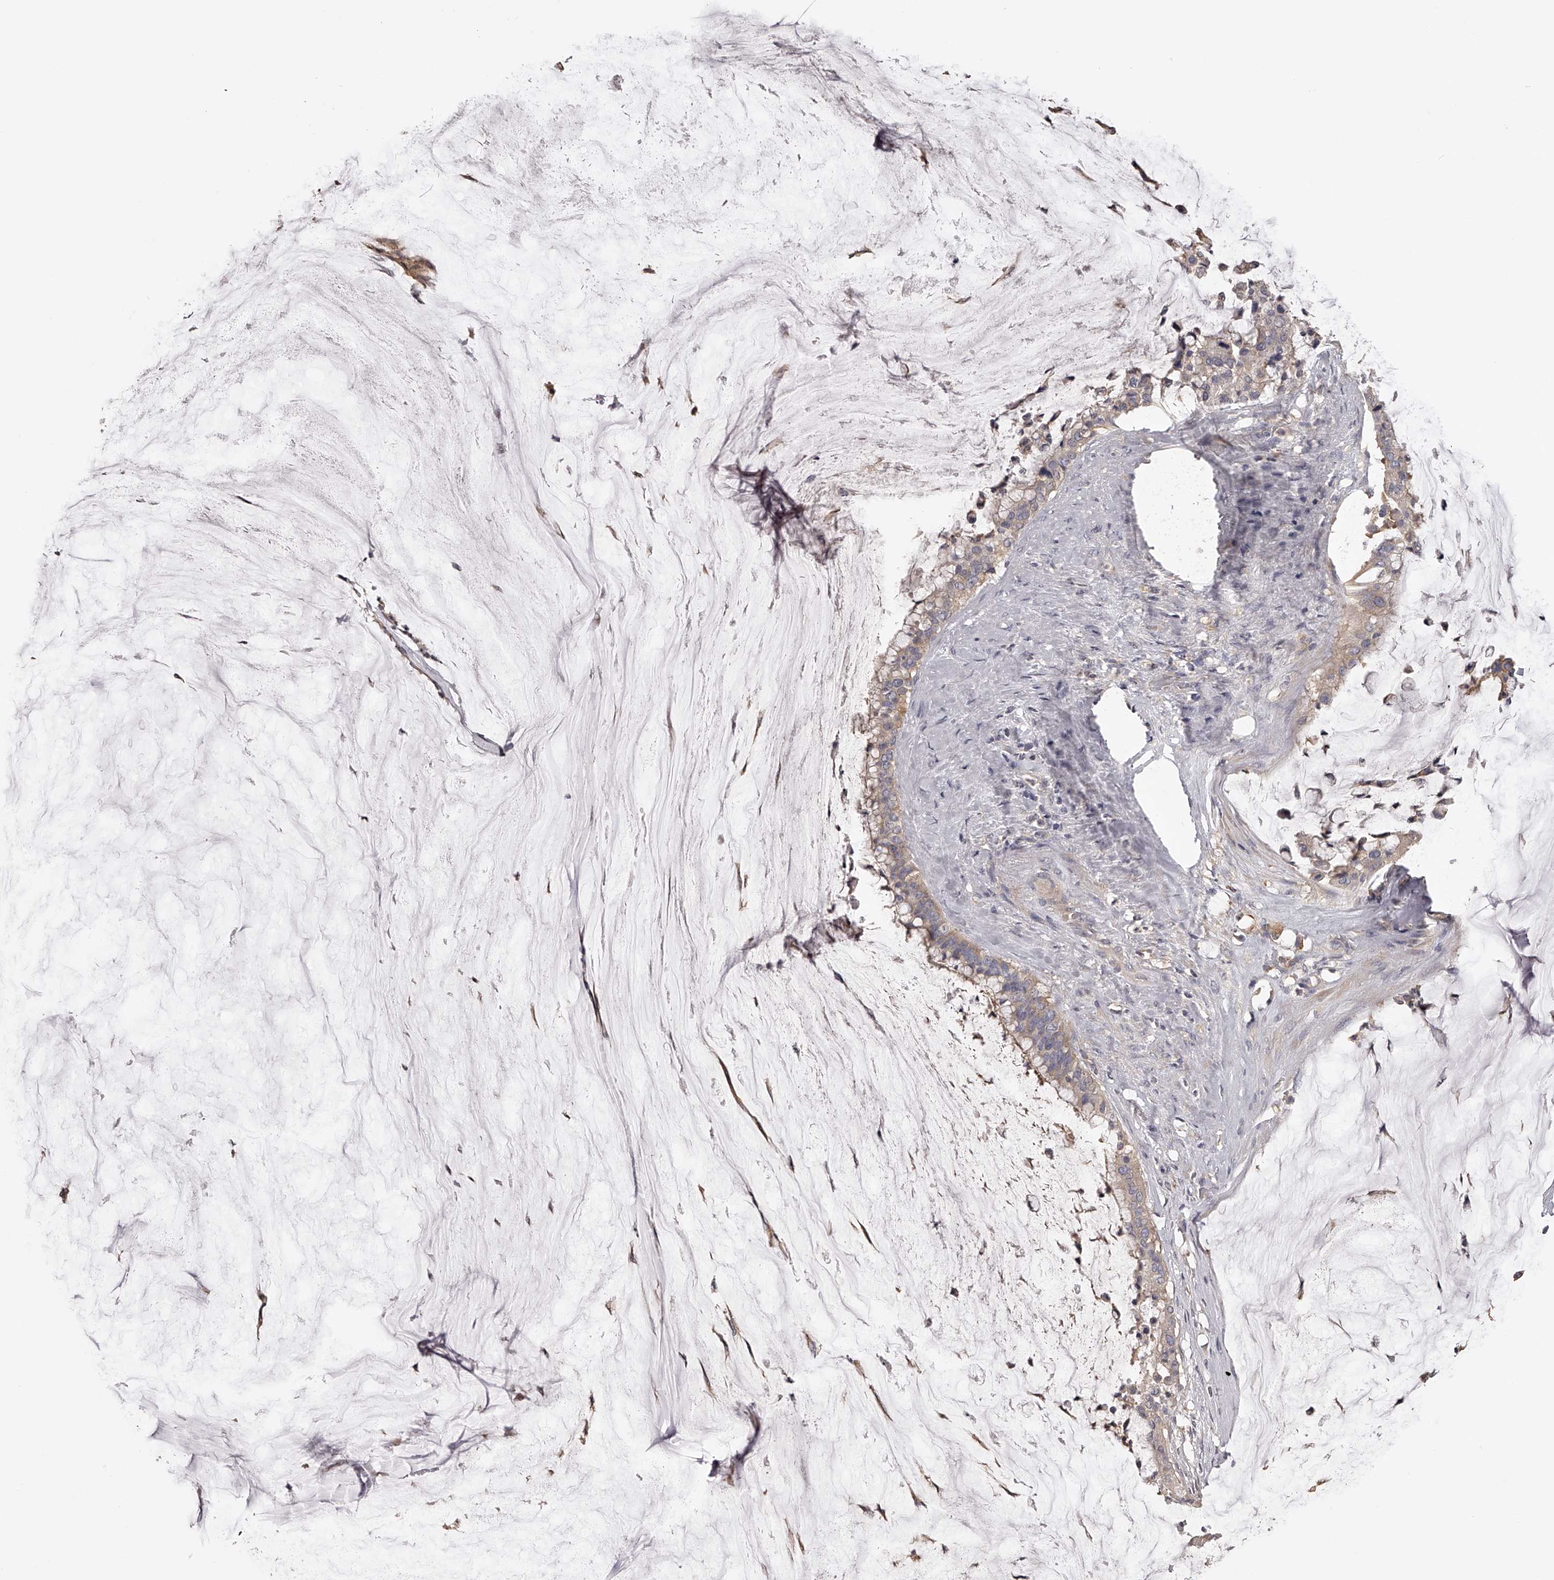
{"staining": {"intensity": "weak", "quantity": "25%-75%", "location": "cytoplasmic/membranous"}, "tissue": "pancreatic cancer", "cell_type": "Tumor cells", "image_type": "cancer", "snomed": [{"axis": "morphology", "description": "Adenocarcinoma, NOS"}, {"axis": "topography", "description": "Pancreas"}], "caption": "Protein expression analysis of pancreatic adenocarcinoma reveals weak cytoplasmic/membranous expression in approximately 25%-75% of tumor cells.", "gene": "TNN", "patient": {"sex": "male", "age": 41}}